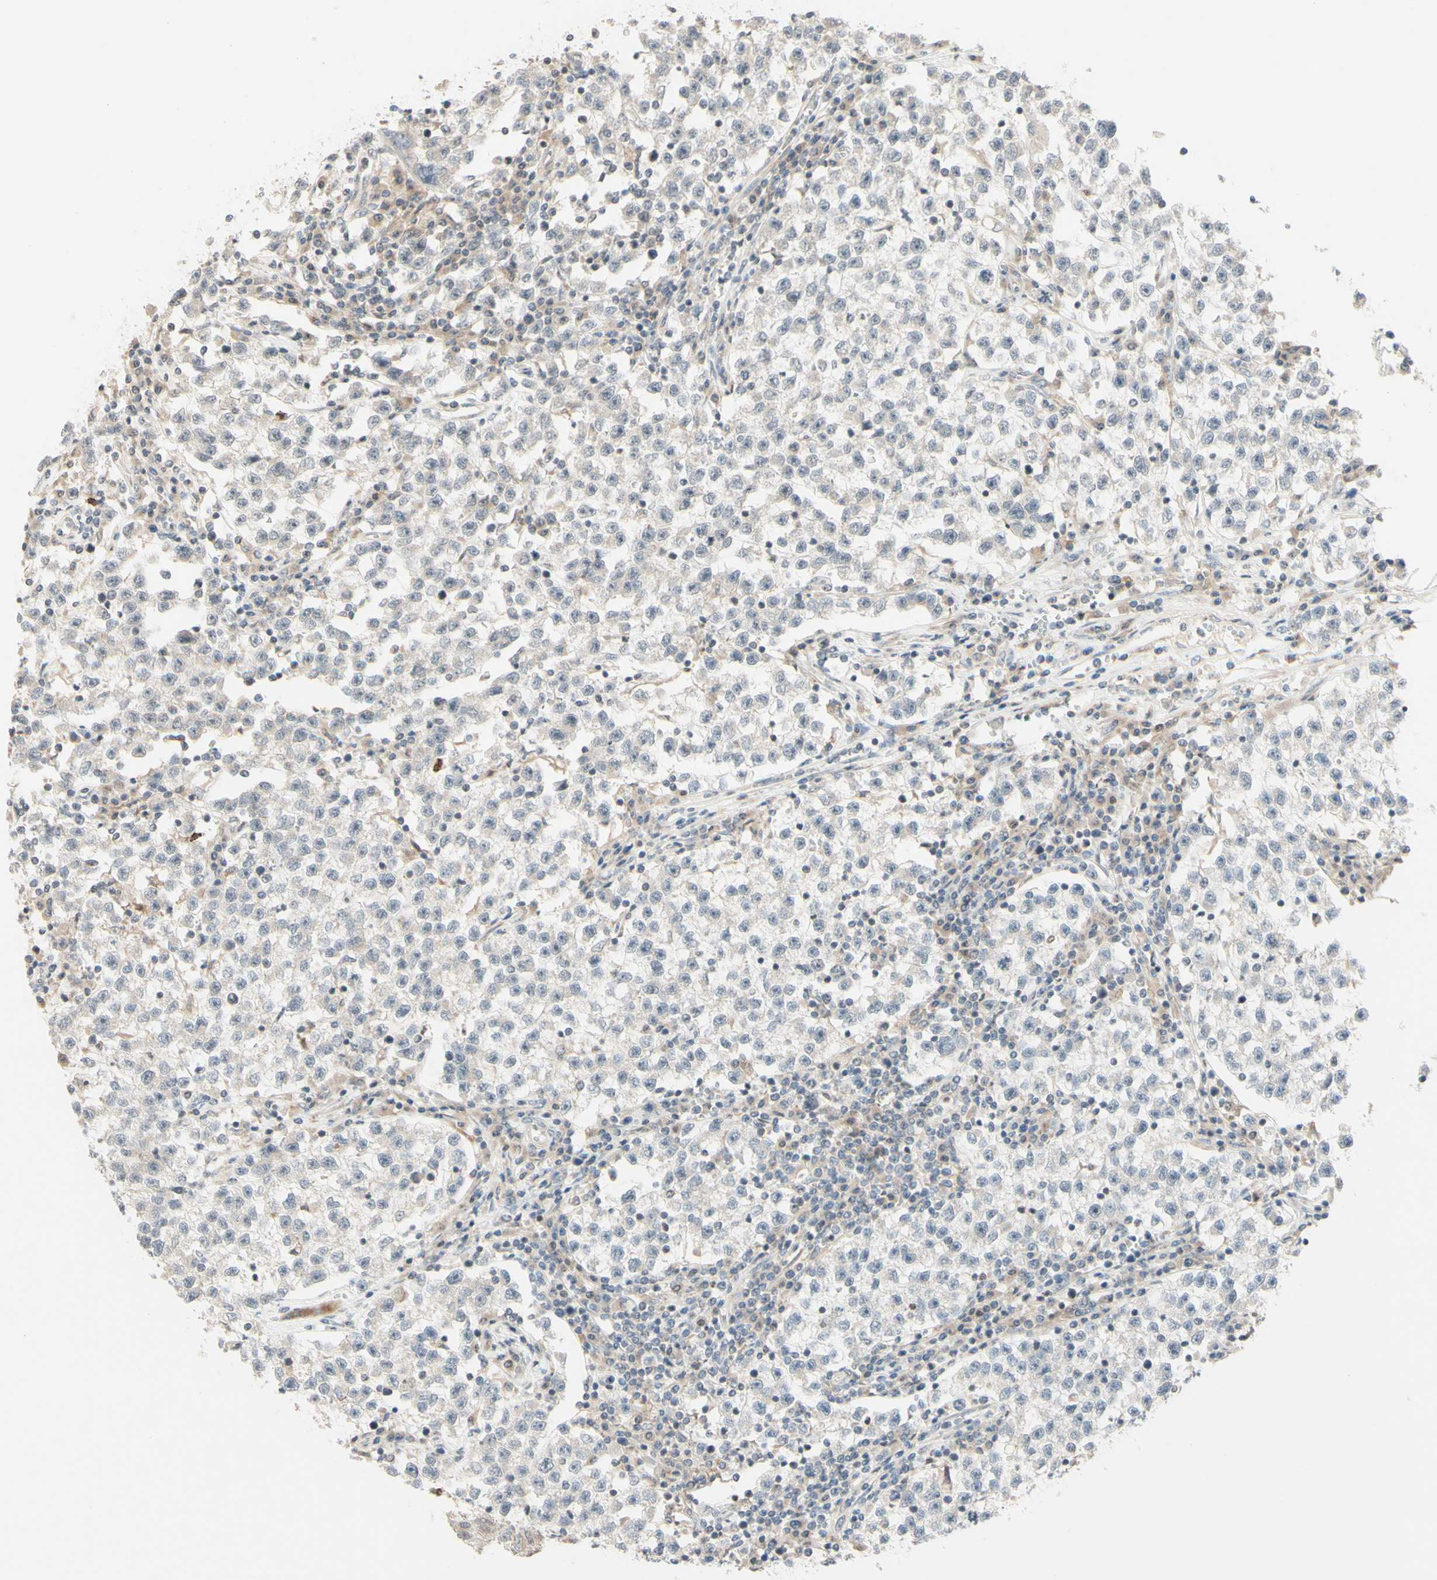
{"staining": {"intensity": "negative", "quantity": "none", "location": "none"}, "tissue": "testis cancer", "cell_type": "Tumor cells", "image_type": "cancer", "snomed": [{"axis": "morphology", "description": "Seminoma, NOS"}, {"axis": "topography", "description": "Testis"}], "caption": "DAB immunohistochemical staining of human seminoma (testis) demonstrates no significant positivity in tumor cells.", "gene": "ZW10", "patient": {"sex": "male", "age": 22}}